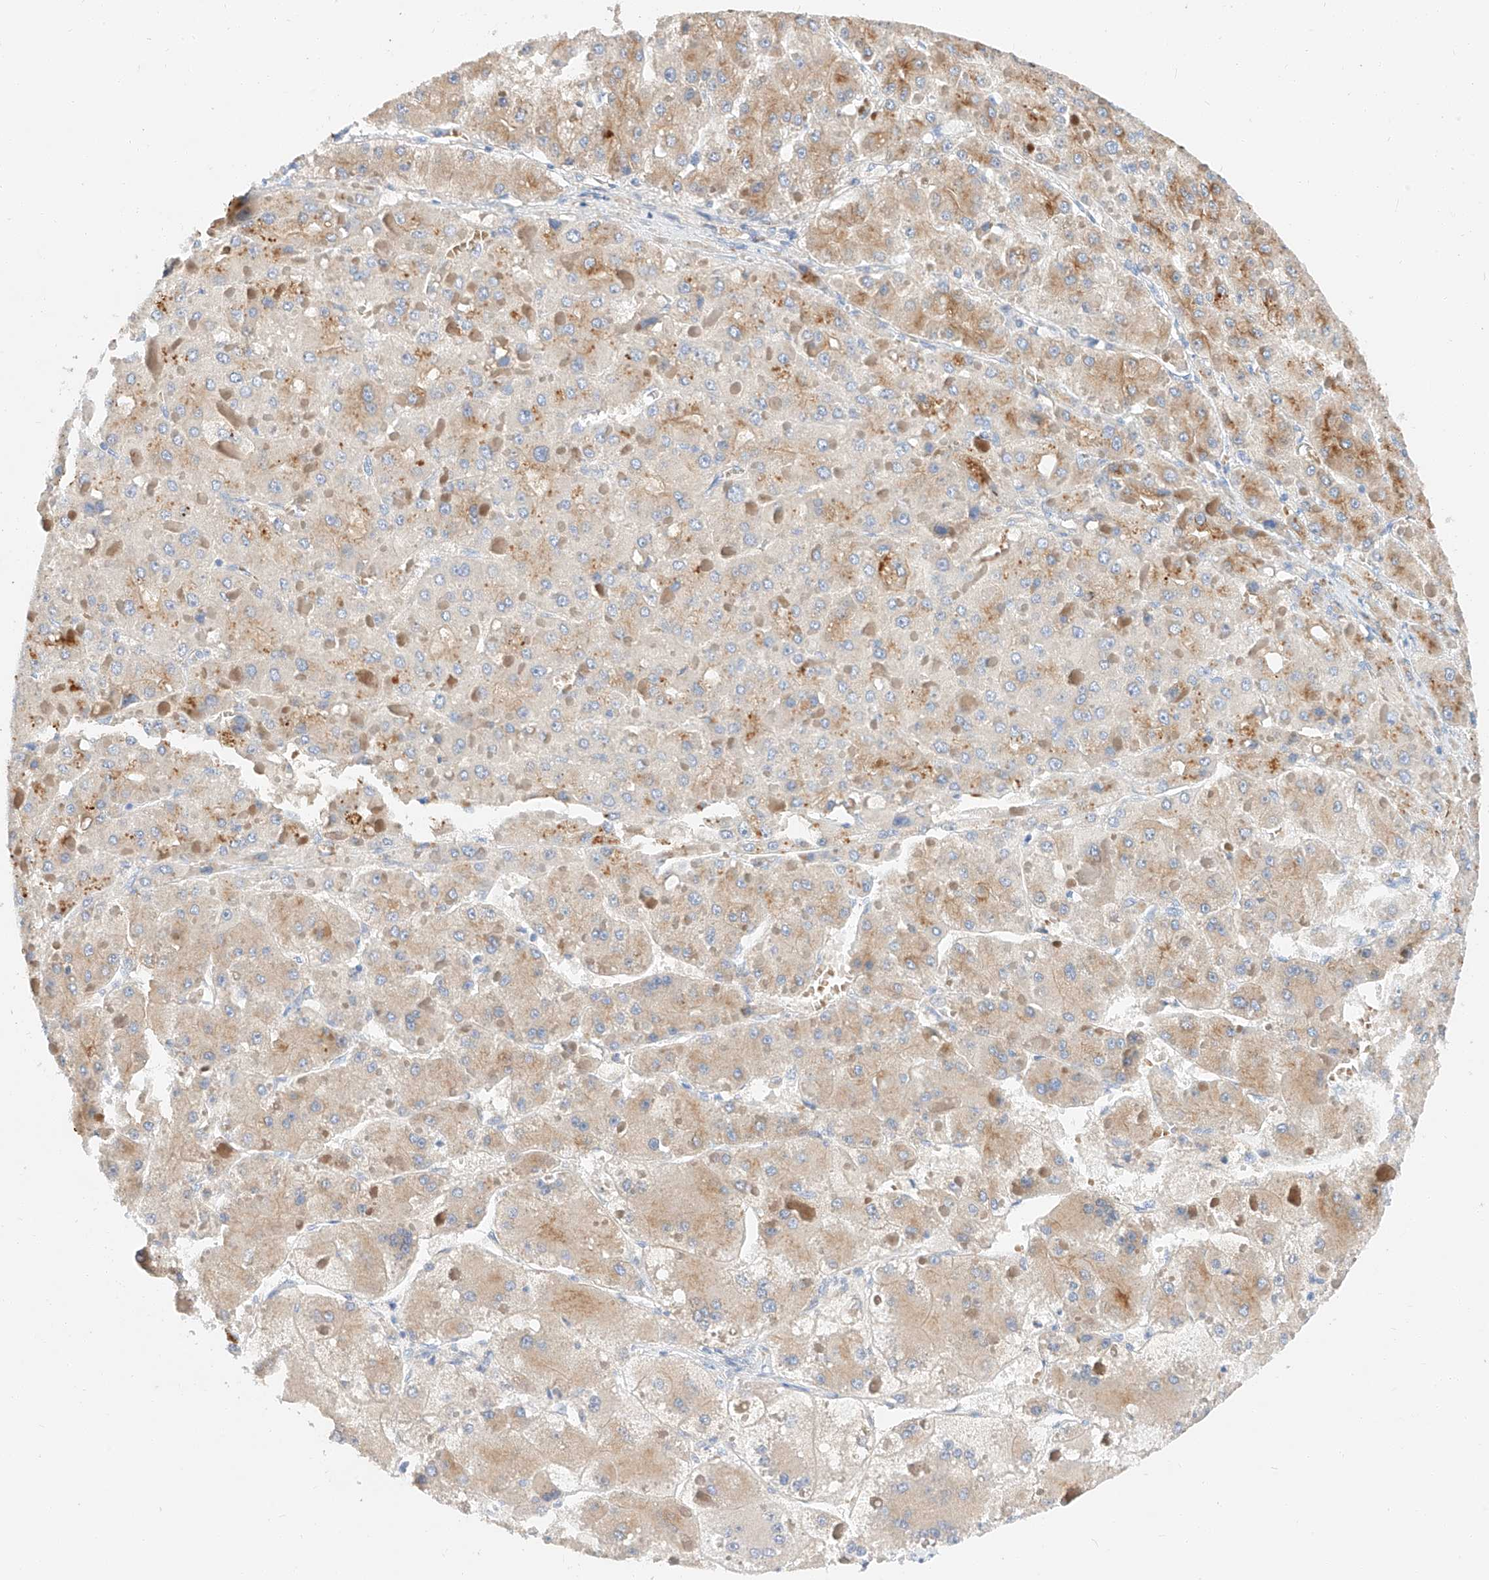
{"staining": {"intensity": "moderate", "quantity": "25%-75%", "location": "cytoplasmic/membranous"}, "tissue": "liver cancer", "cell_type": "Tumor cells", "image_type": "cancer", "snomed": [{"axis": "morphology", "description": "Carcinoma, Hepatocellular, NOS"}, {"axis": "topography", "description": "Liver"}], "caption": "This is an image of immunohistochemistry staining of liver cancer, which shows moderate staining in the cytoplasmic/membranous of tumor cells.", "gene": "MAP7", "patient": {"sex": "female", "age": 73}}